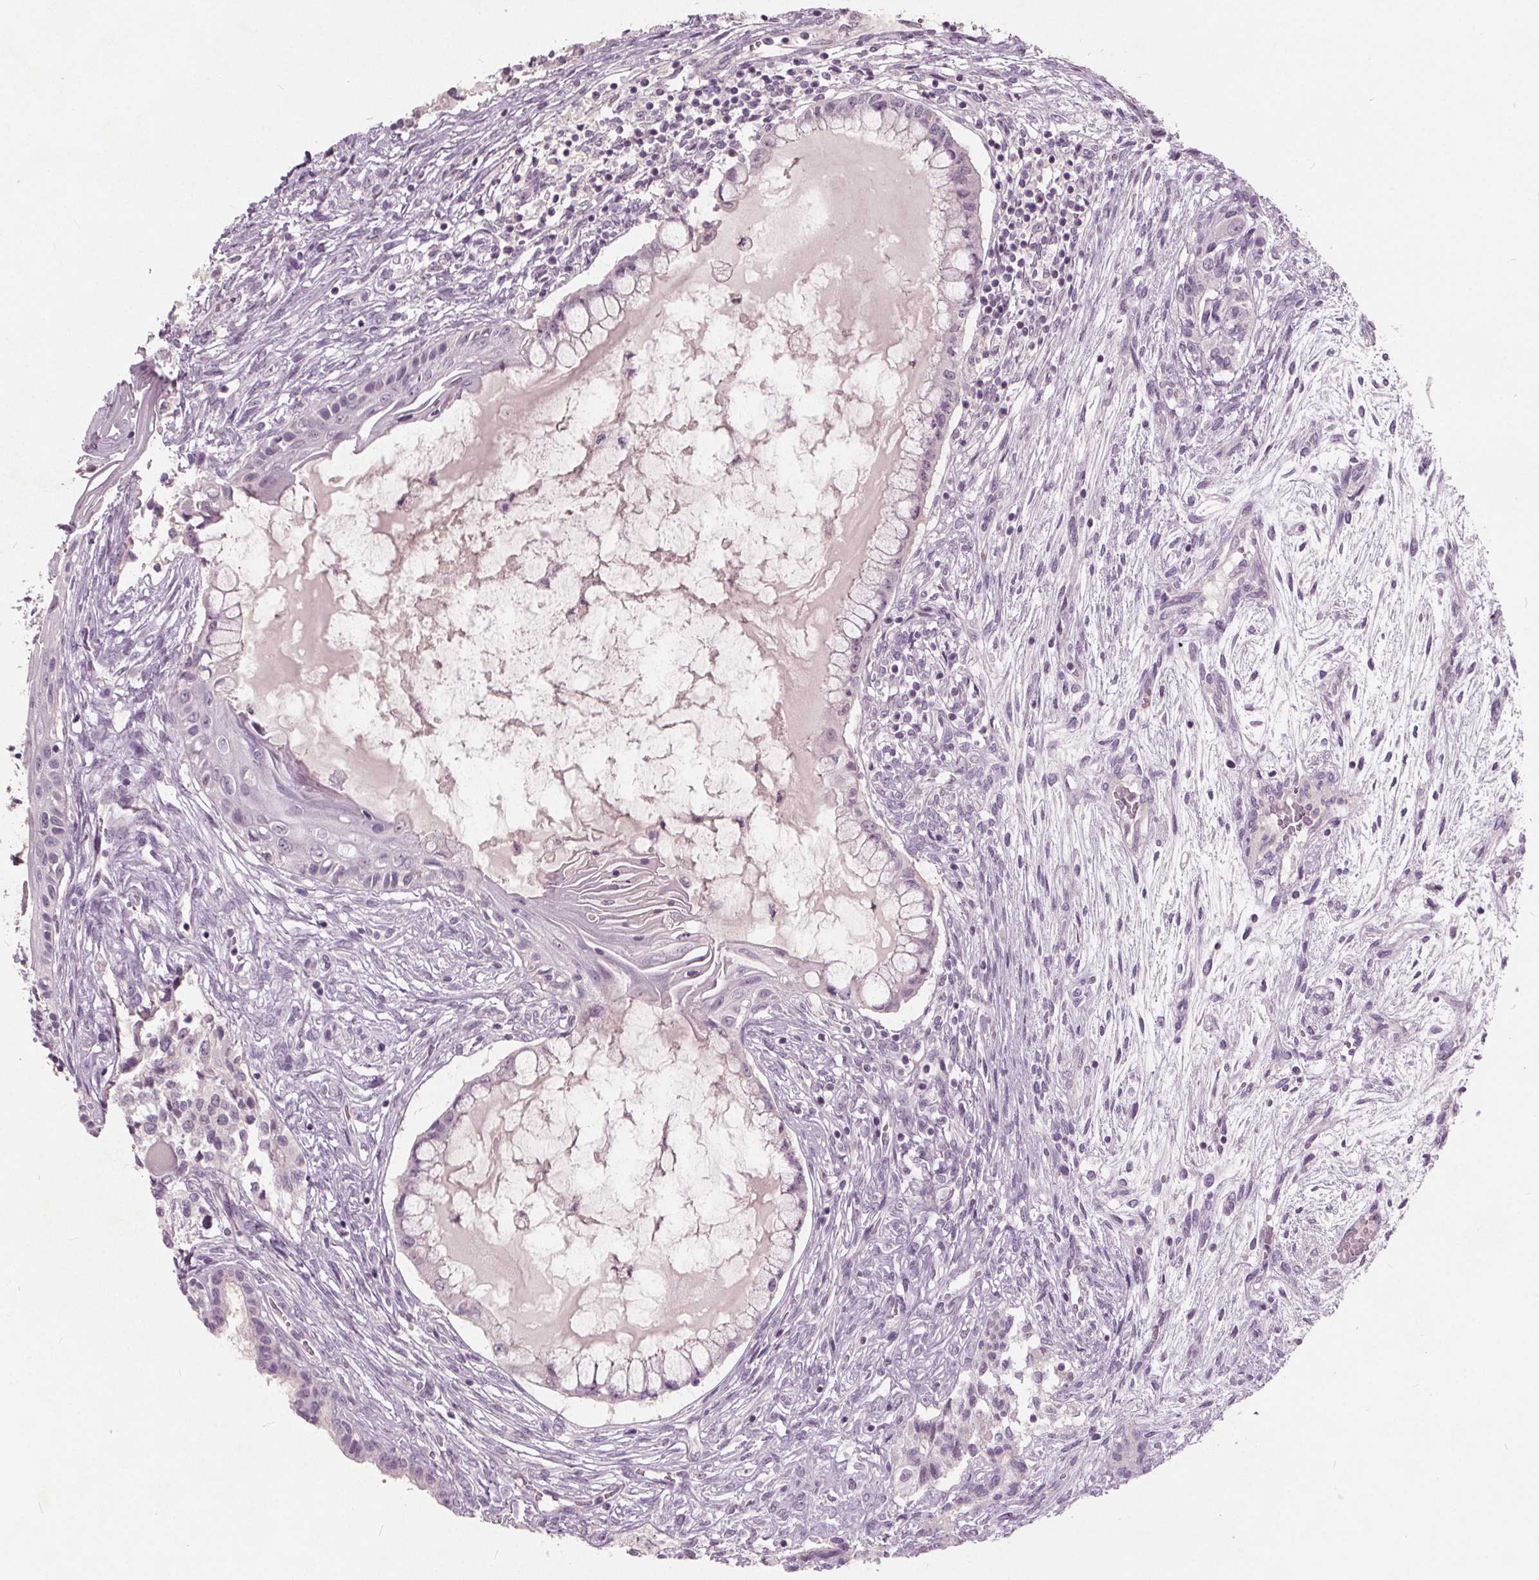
{"staining": {"intensity": "negative", "quantity": "none", "location": "none"}, "tissue": "testis cancer", "cell_type": "Tumor cells", "image_type": "cancer", "snomed": [{"axis": "morphology", "description": "Carcinoma, Embryonal, NOS"}, {"axis": "topography", "description": "Testis"}], "caption": "DAB (3,3'-diaminobenzidine) immunohistochemical staining of human testis cancer shows no significant staining in tumor cells. Brightfield microscopy of IHC stained with DAB (brown) and hematoxylin (blue), captured at high magnification.", "gene": "TKFC", "patient": {"sex": "male", "age": 37}}